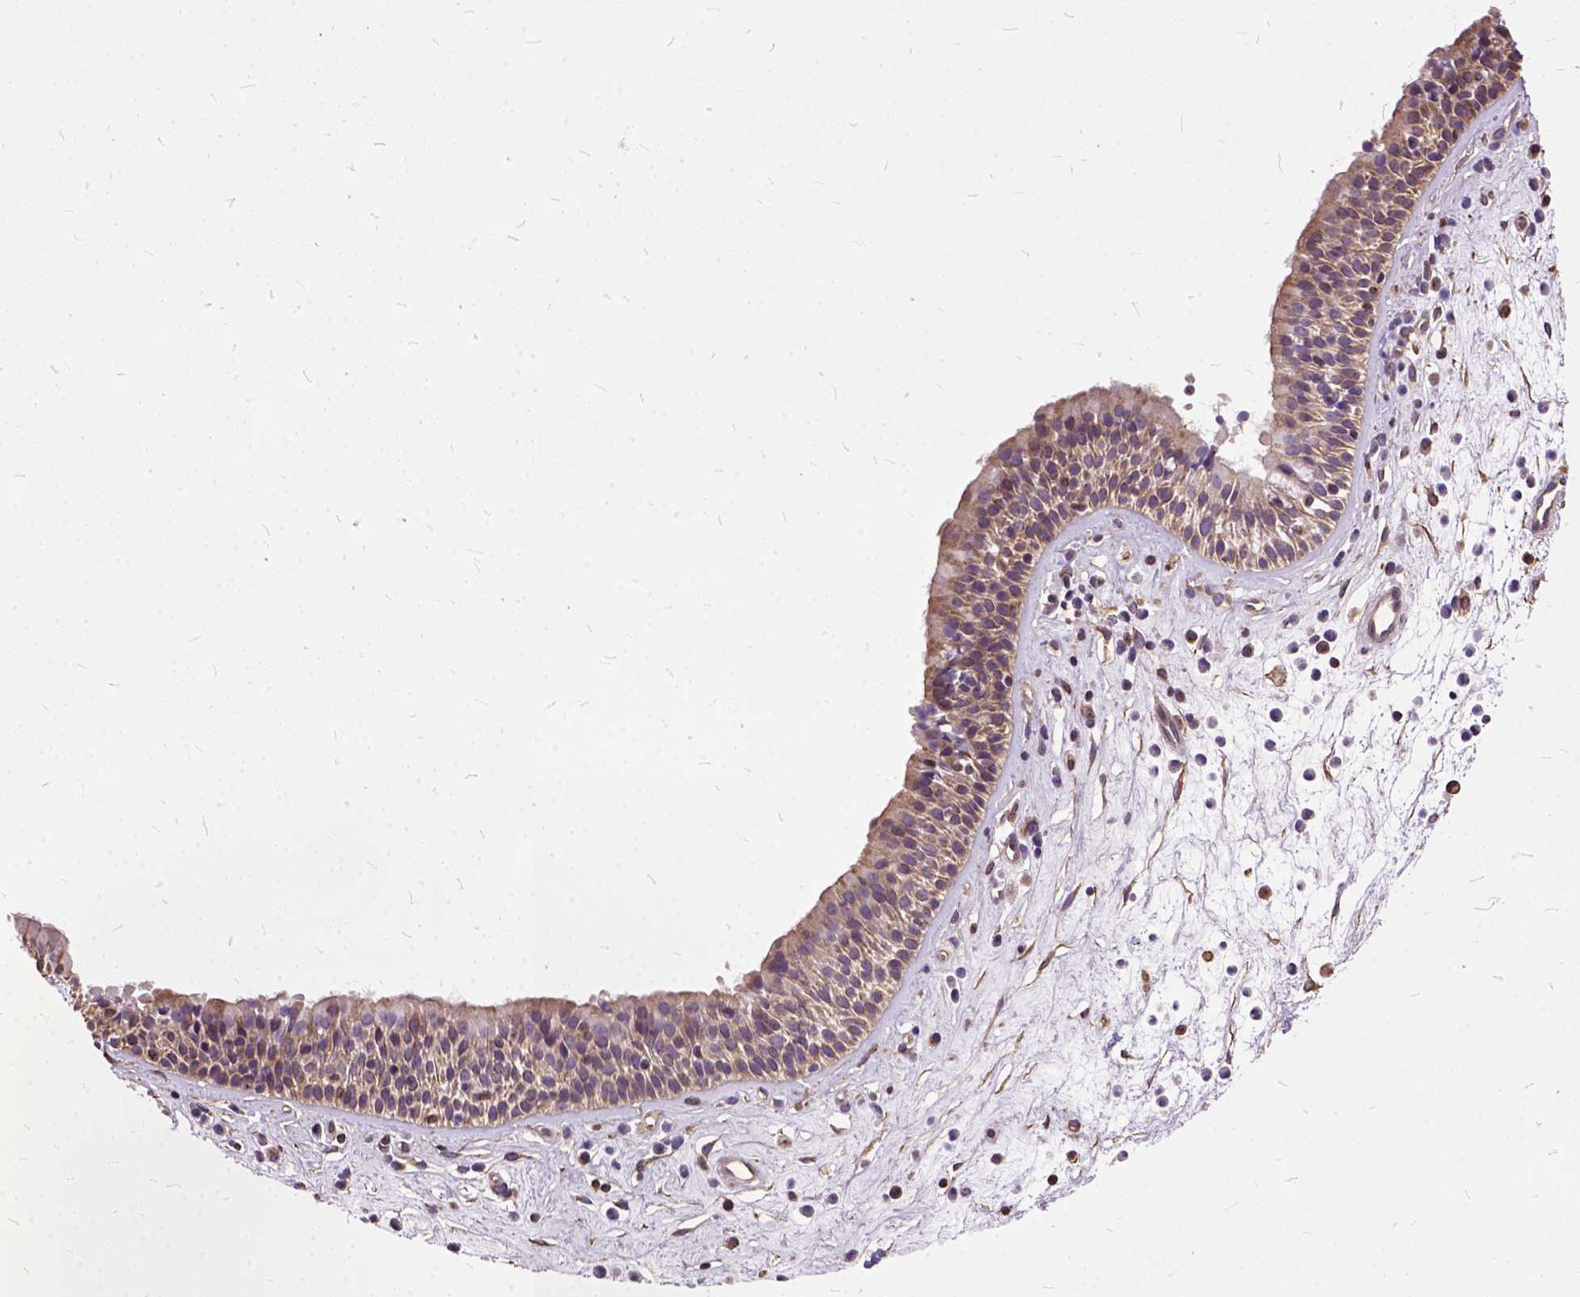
{"staining": {"intensity": "moderate", "quantity": "<25%", "location": "cytoplasmic/membranous"}, "tissue": "nasopharynx", "cell_type": "Respiratory epithelial cells", "image_type": "normal", "snomed": [{"axis": "morphology", "description": "Normal tissue, NOS"}, {"axis": "topography", "description": "Nasopharynx"}], "caption": "An immunohistochemistry (IHC) image of unremarkable tissue is shown. Protein staining in brown shows moderate cytoplasmic/membranous positivity in nasopharynx within respiratory epithelial cells.", "gene": "AREG", "patient": {"sex": "male", "age": 77}}